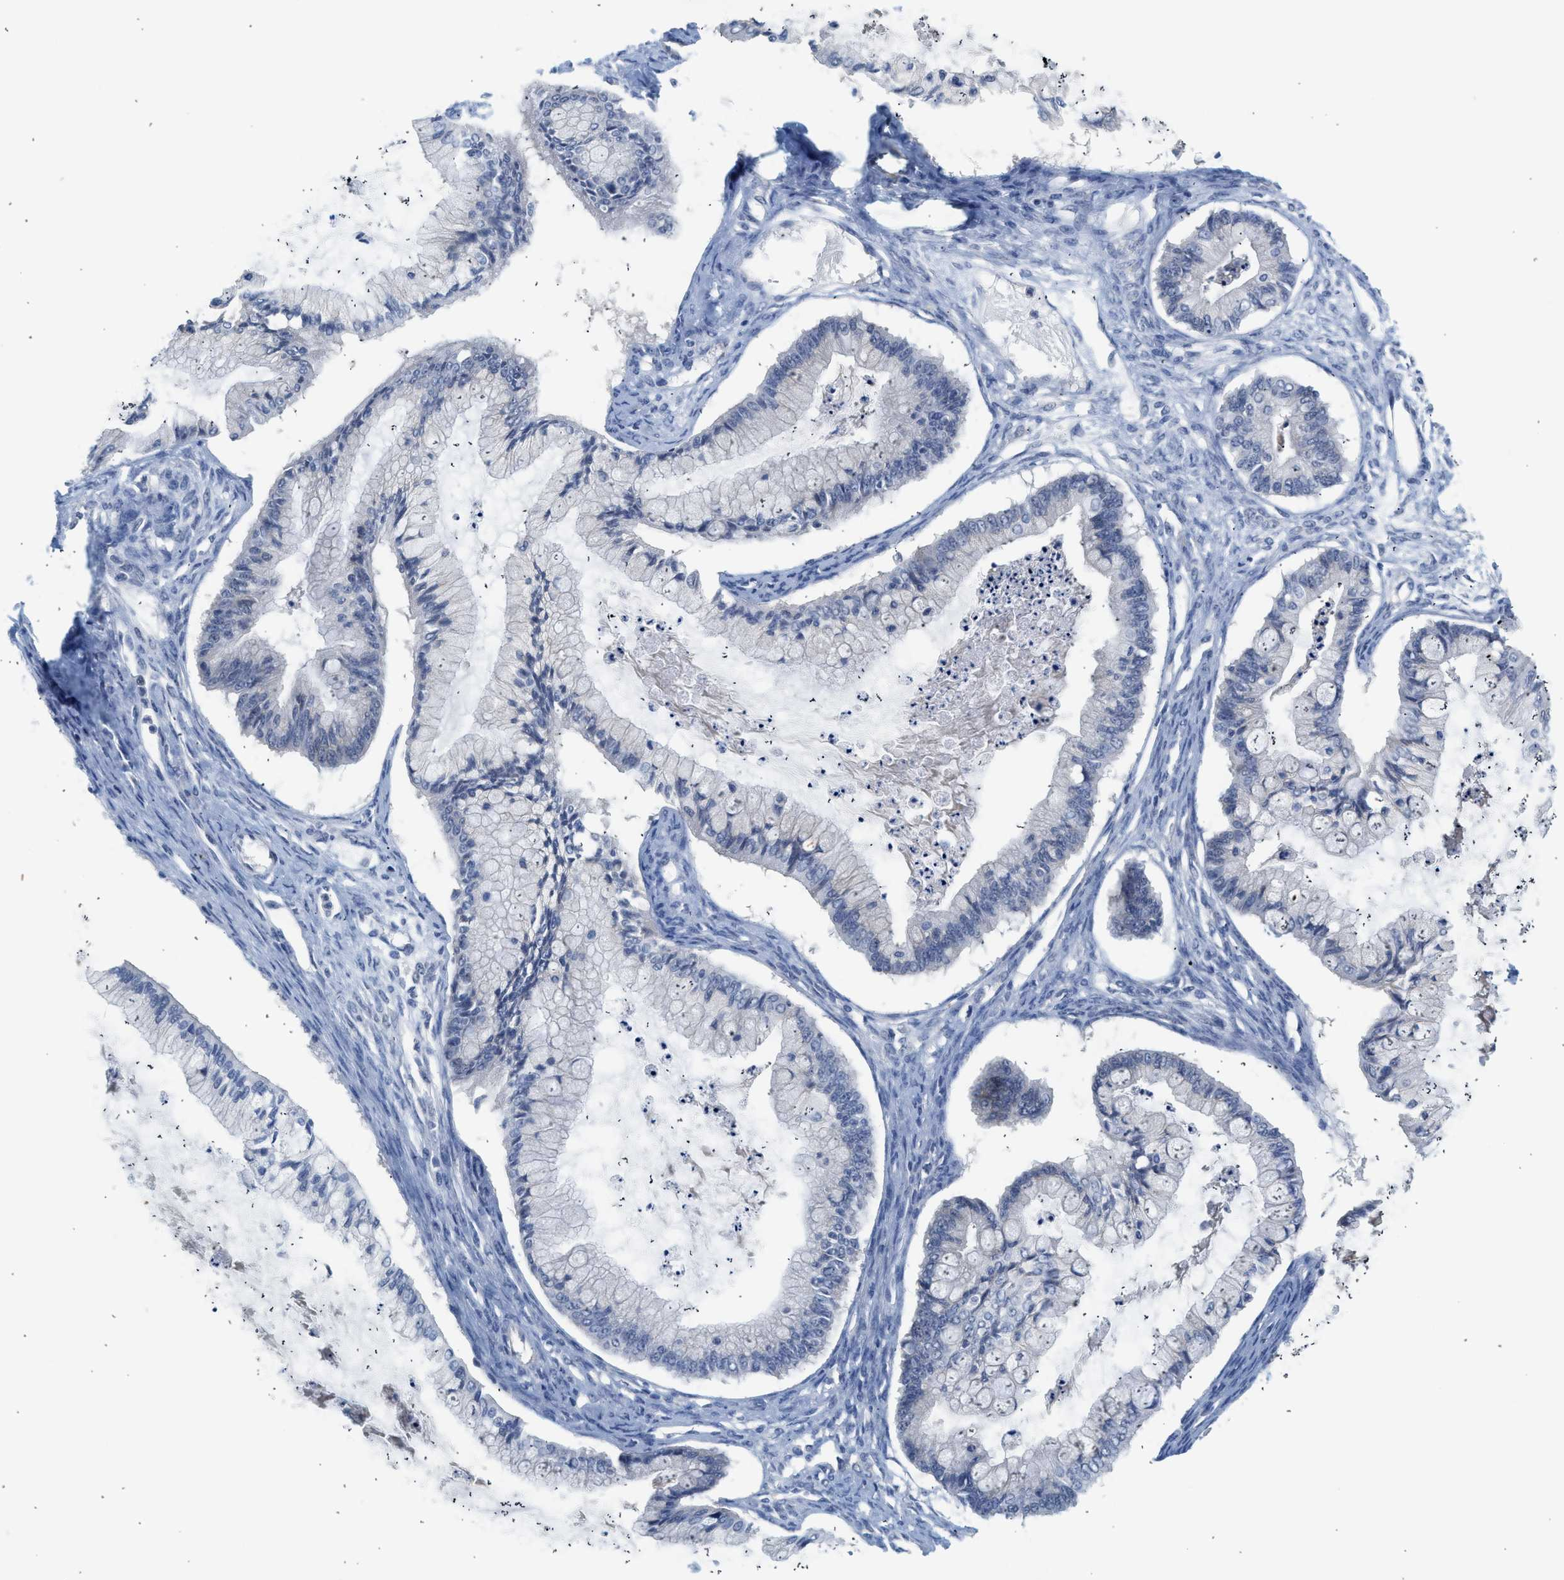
{"staining": {"intensity": "negative", "quantity": "none", "location": "none"}, "tissue": "ovarian cancer", "cell_type": "Tumor cells", "image_type": "cancer", "snomed": [{"axis": "morphology", "description": "Cystadenocarcinoma, mucinous, NOS"}, {"axis": "topography", "description": "Ovary"}], "caption": "Tumor cells are negative for brown protein staining in ovarian mucinous cystadenocarcinoma.", "gene": "CSF3R", "patient": {"sex": "female", "age": 57}}